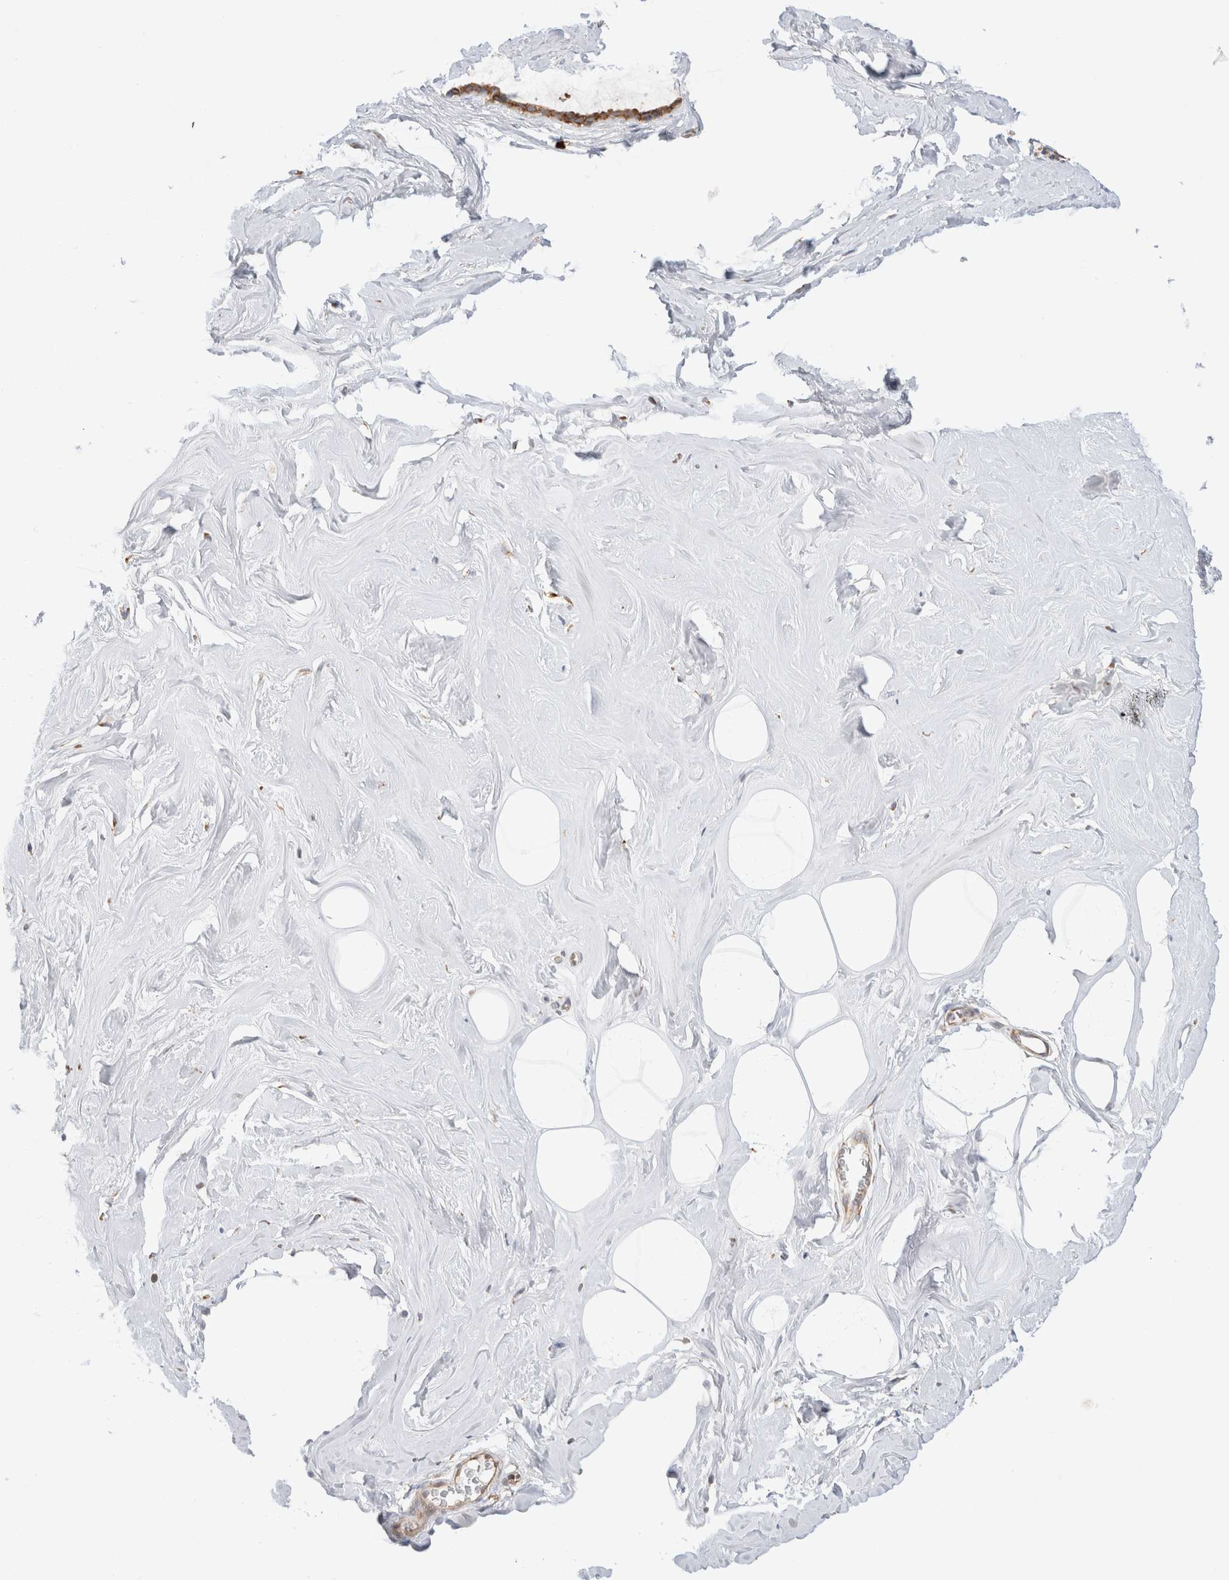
{"staining": {"intensity": "moderate", "quantity": ">75%", "location": "cytoplasmic/membranous"}, "tissue": "adipose tissue", "cell_type": "Adipocytes", "image_type": "normal", "snomed": [{"axis": "morphology", "description": "Normal tissue, NOS"}, {"axis": "morphology", "description": "Fibrosis, NOS"}, {"axis": "topography", "description": "Breast"}, {"axis": "topography", "description": "Adipose tissue"}], "caption": "Protein staining of unremarkable adipose tissue exhibits moderate cytoplasmic/membranous staining in about >75% of adipocytes.", "gene": "ZC2HC1A", "patient": {"sex": "female", "age": 39}}